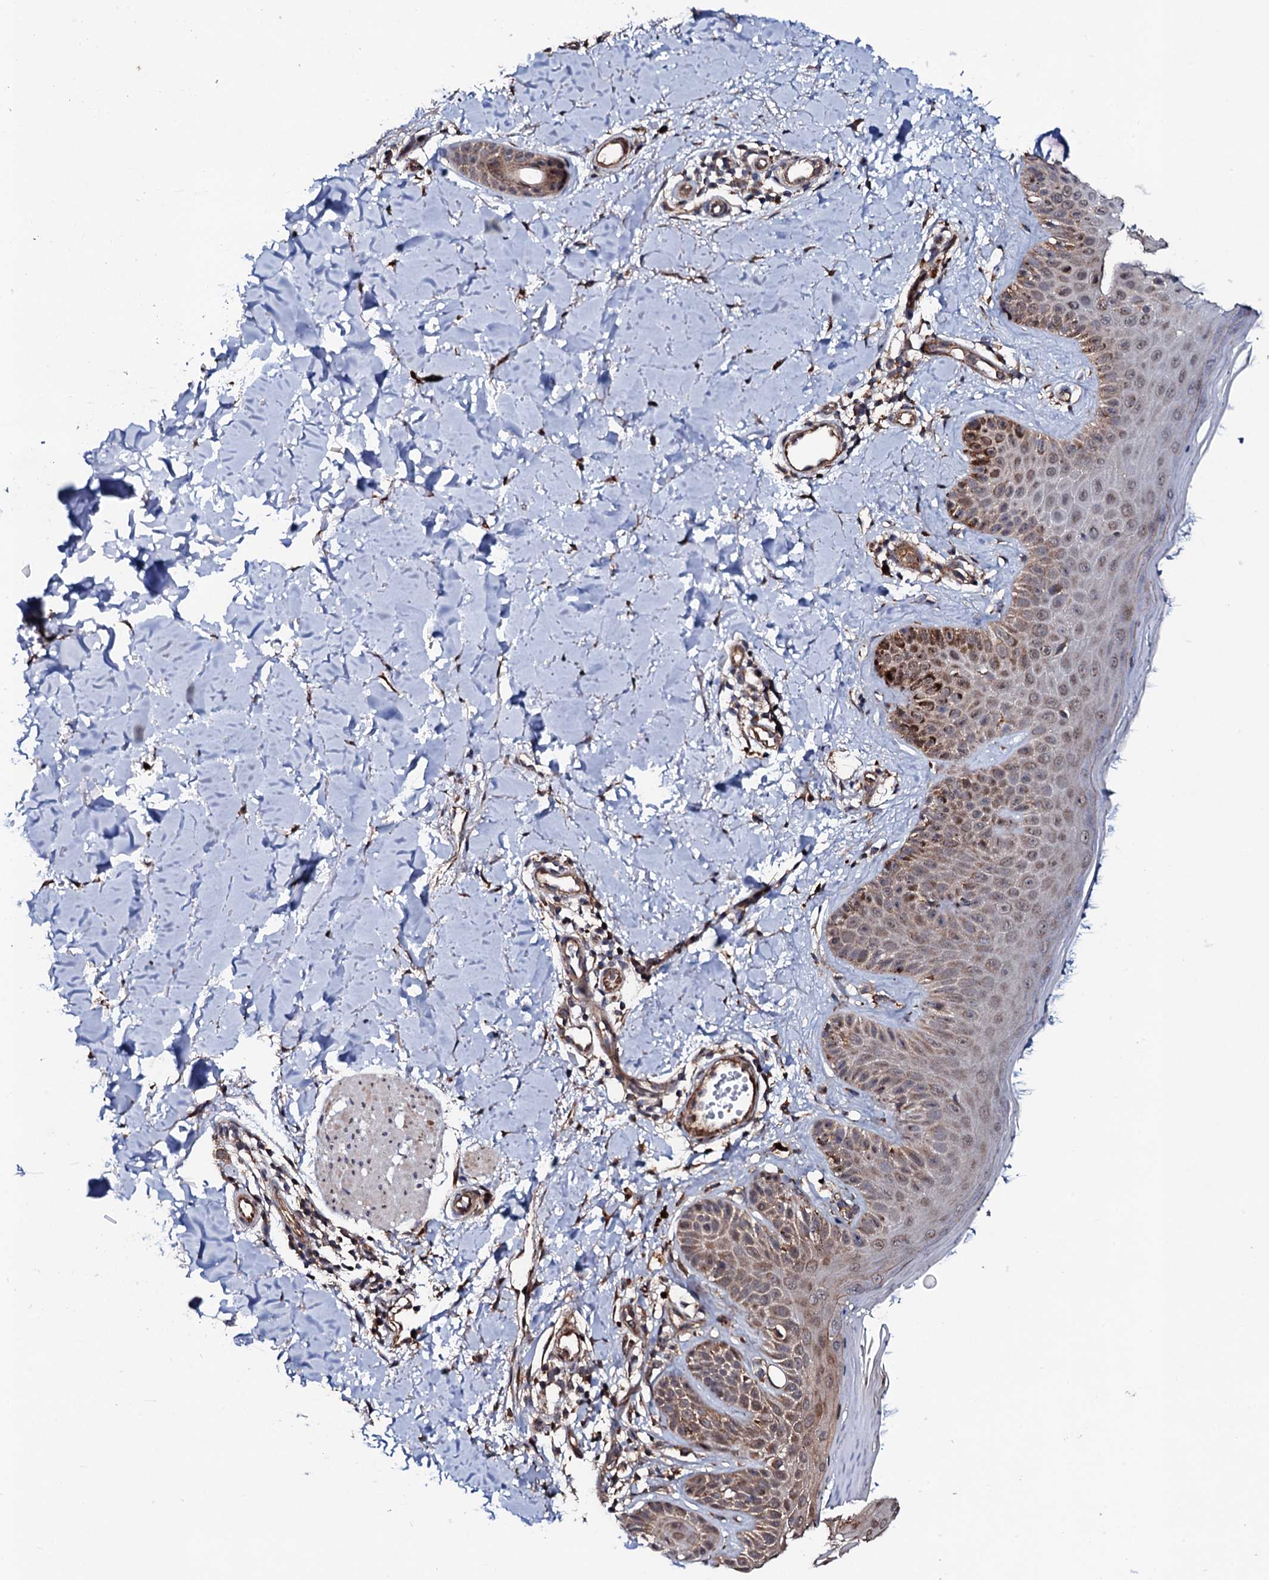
{"staining": {"intensity": "strong", "quantity": "25%-75%", "location": "cytoplasmic/membranous"}, "tissue": "skin", "cell_type": "Fibroblasts", "image_type": "normal", "snomed": [{"axis": "morphology", "description": "Normal tissue, NOS"}, {"axis": "topography", "description": "Skin"}], "caption": "High-magnification brightfield microscopy of benign skin stained with DAB (brown) and counterstained with hematoxylin (blue). fibroblasts exhibit strong cytoplasmic/membranous positivity is seen in about25%-75% of cells. (DAB (3,3'-diaminobenzidine) = brown stain, brightfield microscopy at high magnification).", "gene": "MTIF3", "patient": {"sex": "male", "age": 52}}